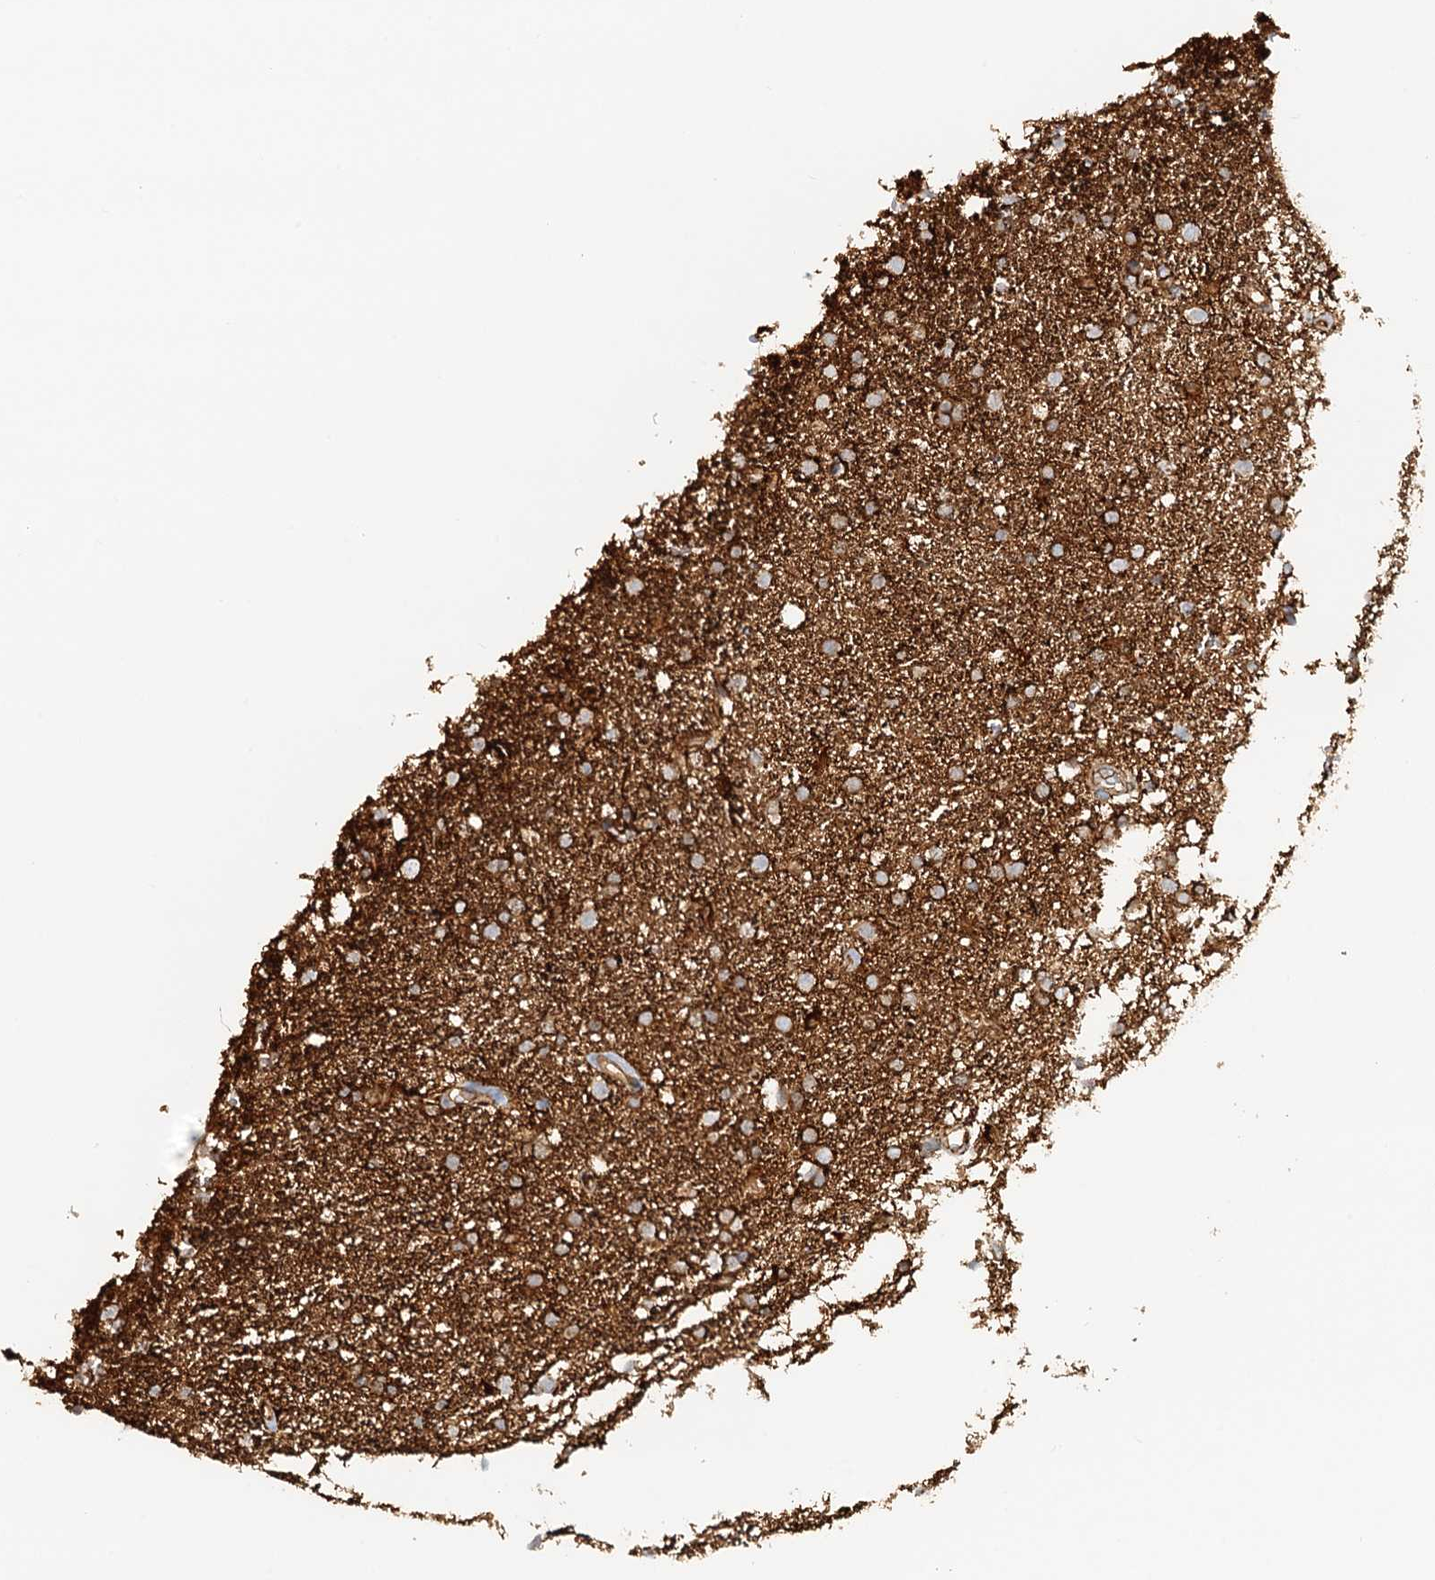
{"staining": {"intensity": "moderate", "quantity": "25%-75%", "location": "cytoplasmic/membranous"}, "tissue": "glioma", "cell_type": "Tumor cells", "image_type": "cancer", "snomed": [{"axis": "morphology", "description": "Glioma, malignant, High grade"}, {"axis": "topography", "description": "Brain"}], "caption": "This photomicrograph shows immunohistochemistry staining of glioma, with medium moderate cytoplasmic/membranous positivity in about 25%-75% of tumor cells.", "gene": "NIPAL3", "patient": {"sex": "male", "age": 72}}